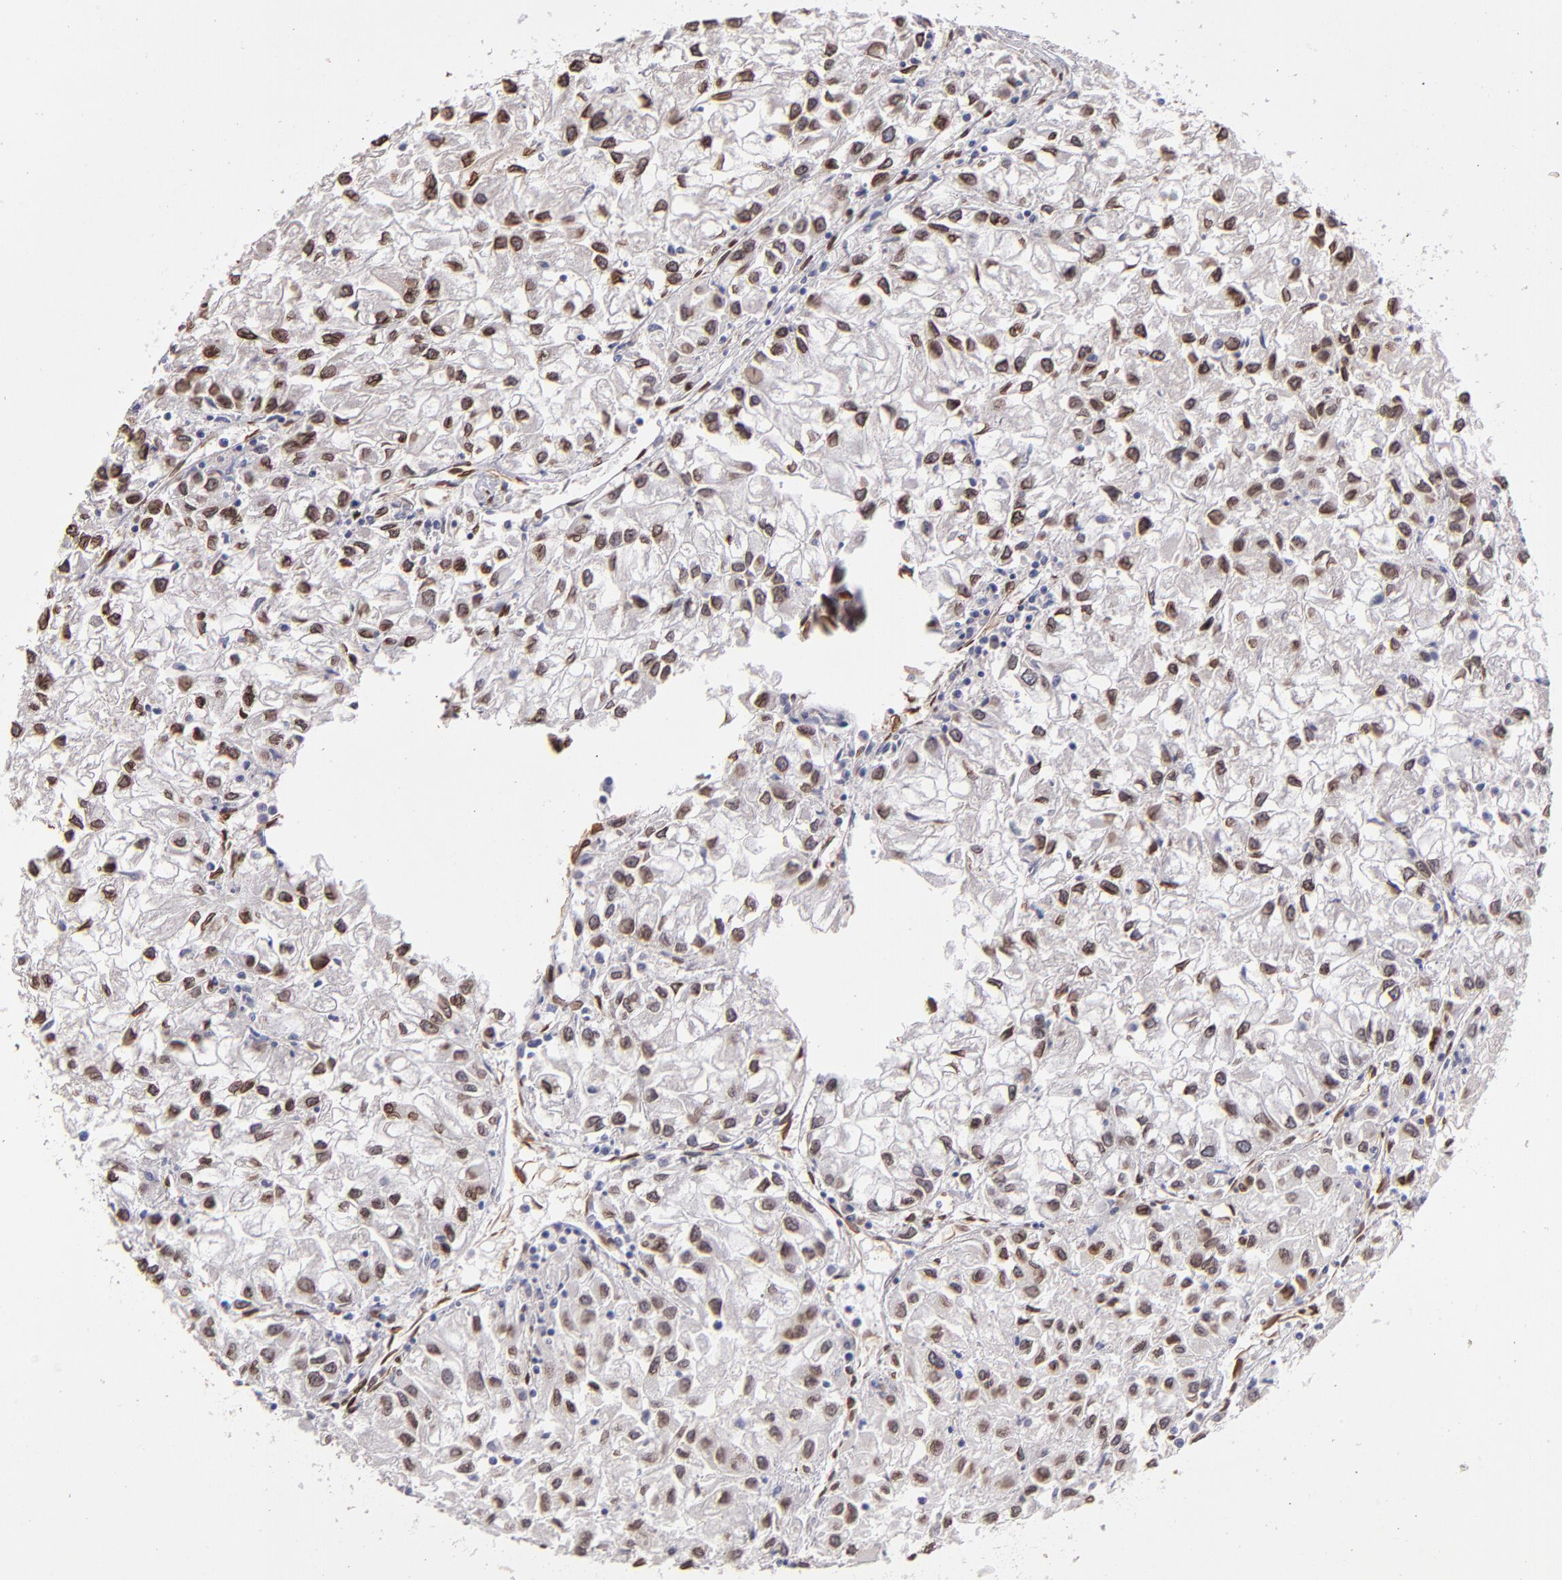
{"staining": {"intensity": "weak", "quantity": ">75%", "location": "cytoplasmic/membranous,nuclear"}, "tissue": "renal cancer", "cell_type": "Tumor cells", "image_type": "cancer", "snomed": [{"axis": "morphology", "description": "Adenocarcinoma, NOS"}, {"axis": "topography", "description": "Kidney"}], "caption": "Protein analysis of renal cancer tissue demonstrates weak cytoplasmic/membranous and nuclear positivity in about >75% of tumor cells.", "gene": "PUM3", "patient": {"sex": "male", "age": 59}}